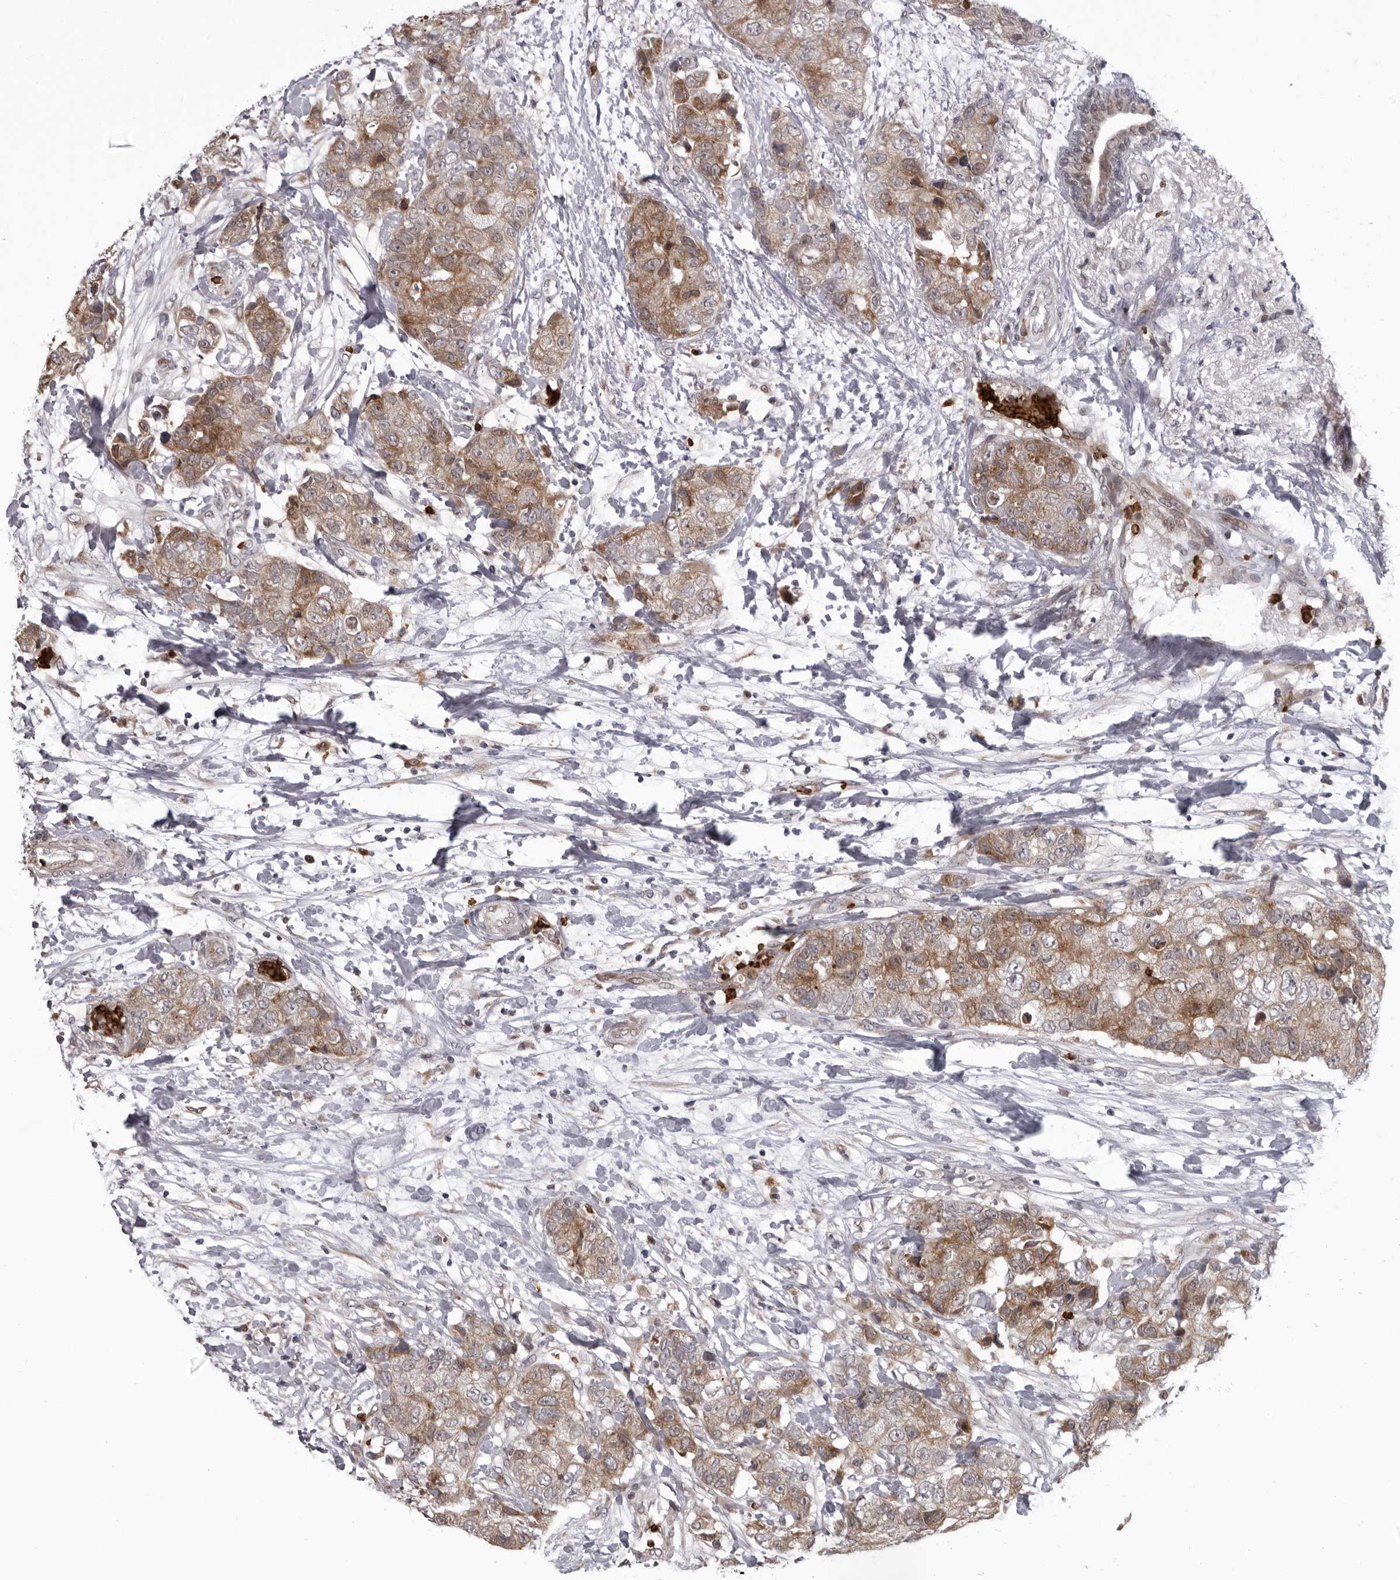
{"staining": {"intensity": "moderate", "quantity": ">75%", "location": "cytoplasmic/membranous"}, "tissue": "breast cancer", "cell_type": "Tumor cells", "image_type": "cancer", "snomed": [{"axis": "morphology", "description": "Duct carcinoma"}, {"axis": "topography", "description": "Breast"}], "caption": "Protein analysis of intraductal carcinoma (breast) tissue shows moderate cytoplasmic/membranous positivity in about >75% of tumor cells.", "gene": "THOP1", "patient": {"sex": "female", "age": 62}}